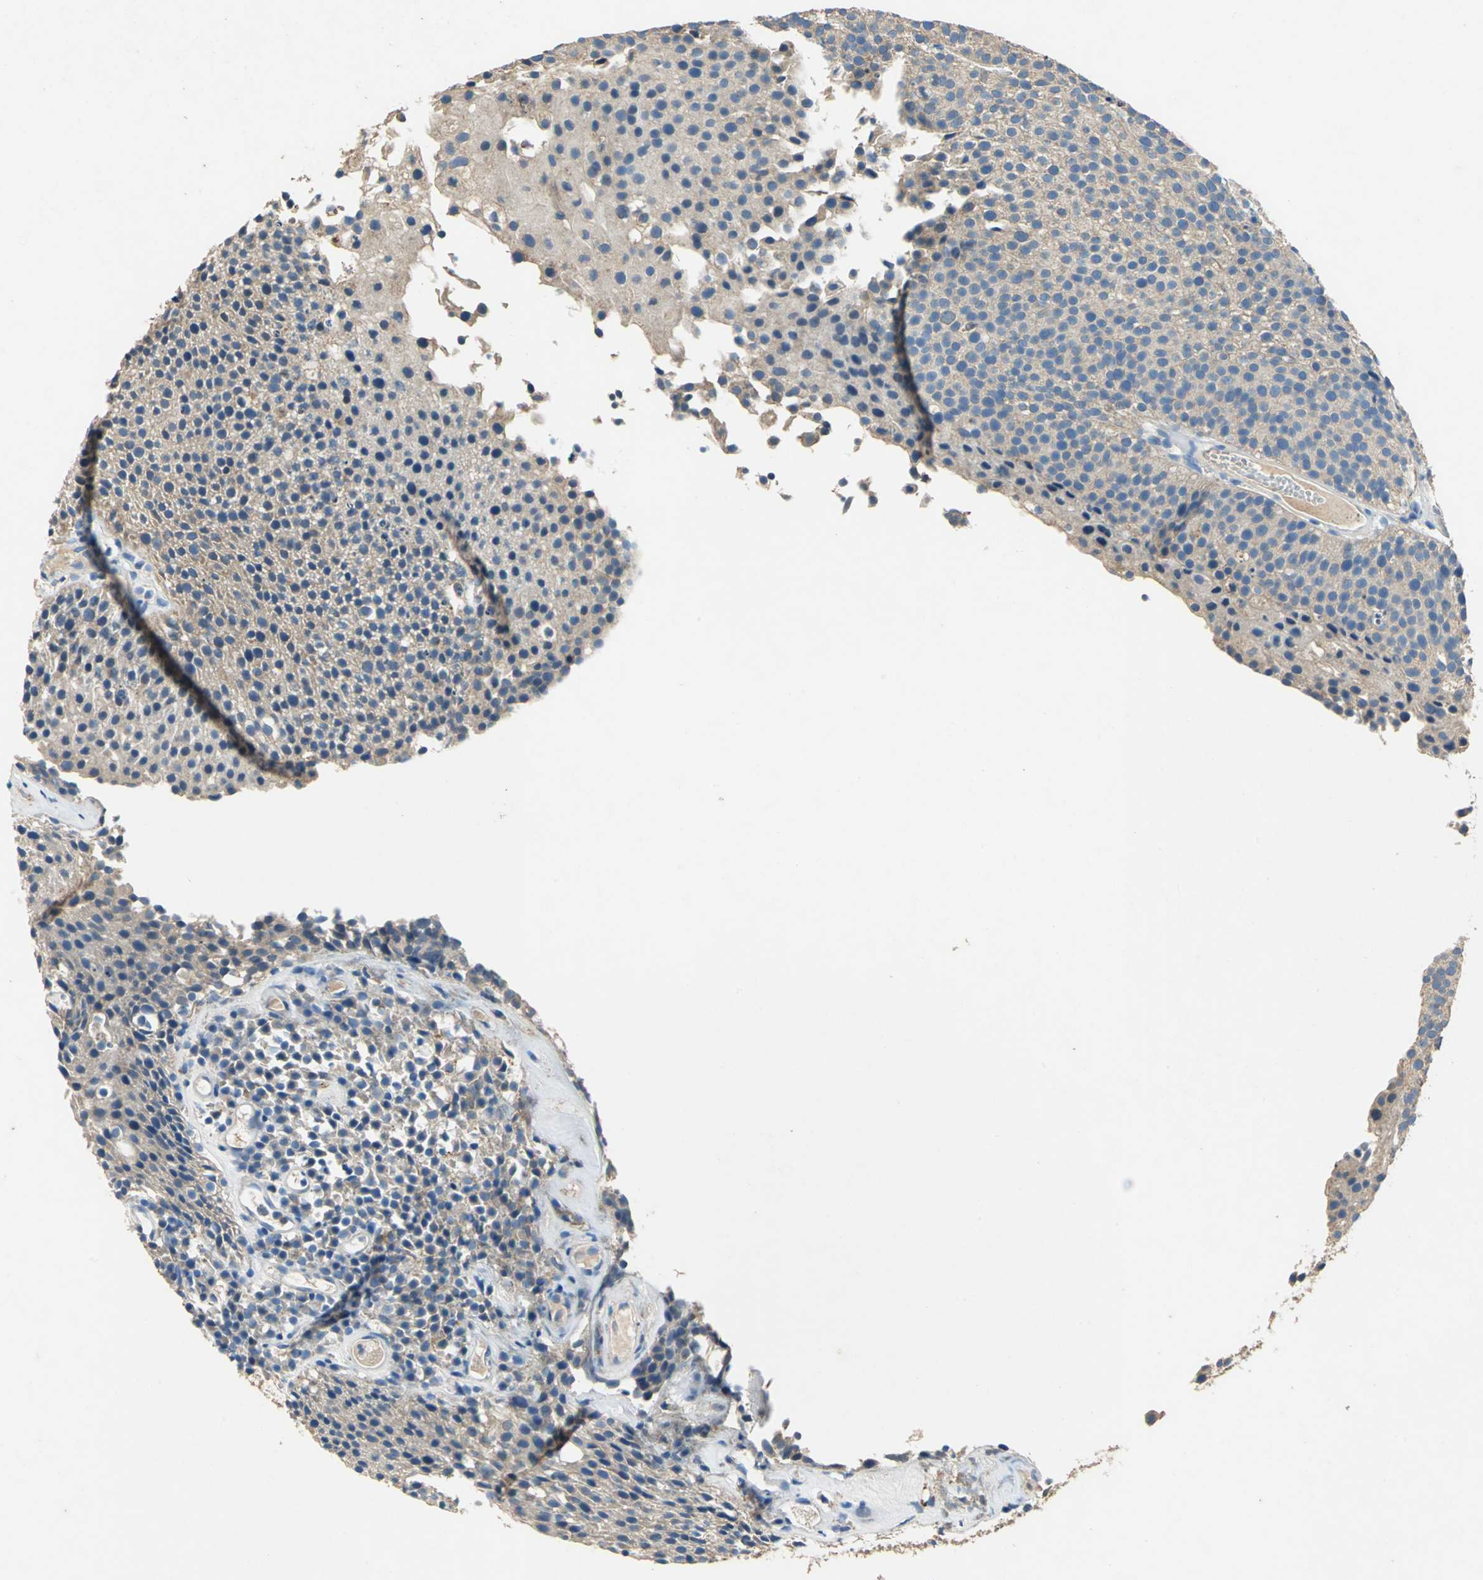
{"staining": {"intensity": "weak", "quantity": ">75%", "location": "cytoplasmic/membranous"}, "tissue": "urothelial cancer", "cell_type": "Tumor cells", "image_type": "cancer", "snomed": [{"axis": "morphology", "description": "Urothelial carcinoma, Low grade"}, {"axis": "topography", "description": "Urinary bladder"}], "caption": "Protein expression analysis of low-grade urothelial carcinoma reveals weak cytoplasmic/membranous expression in approximately >75% of tumor cells.", "gene": "ADAMTS5", "patient": {"sex": "male", "age": 85}}